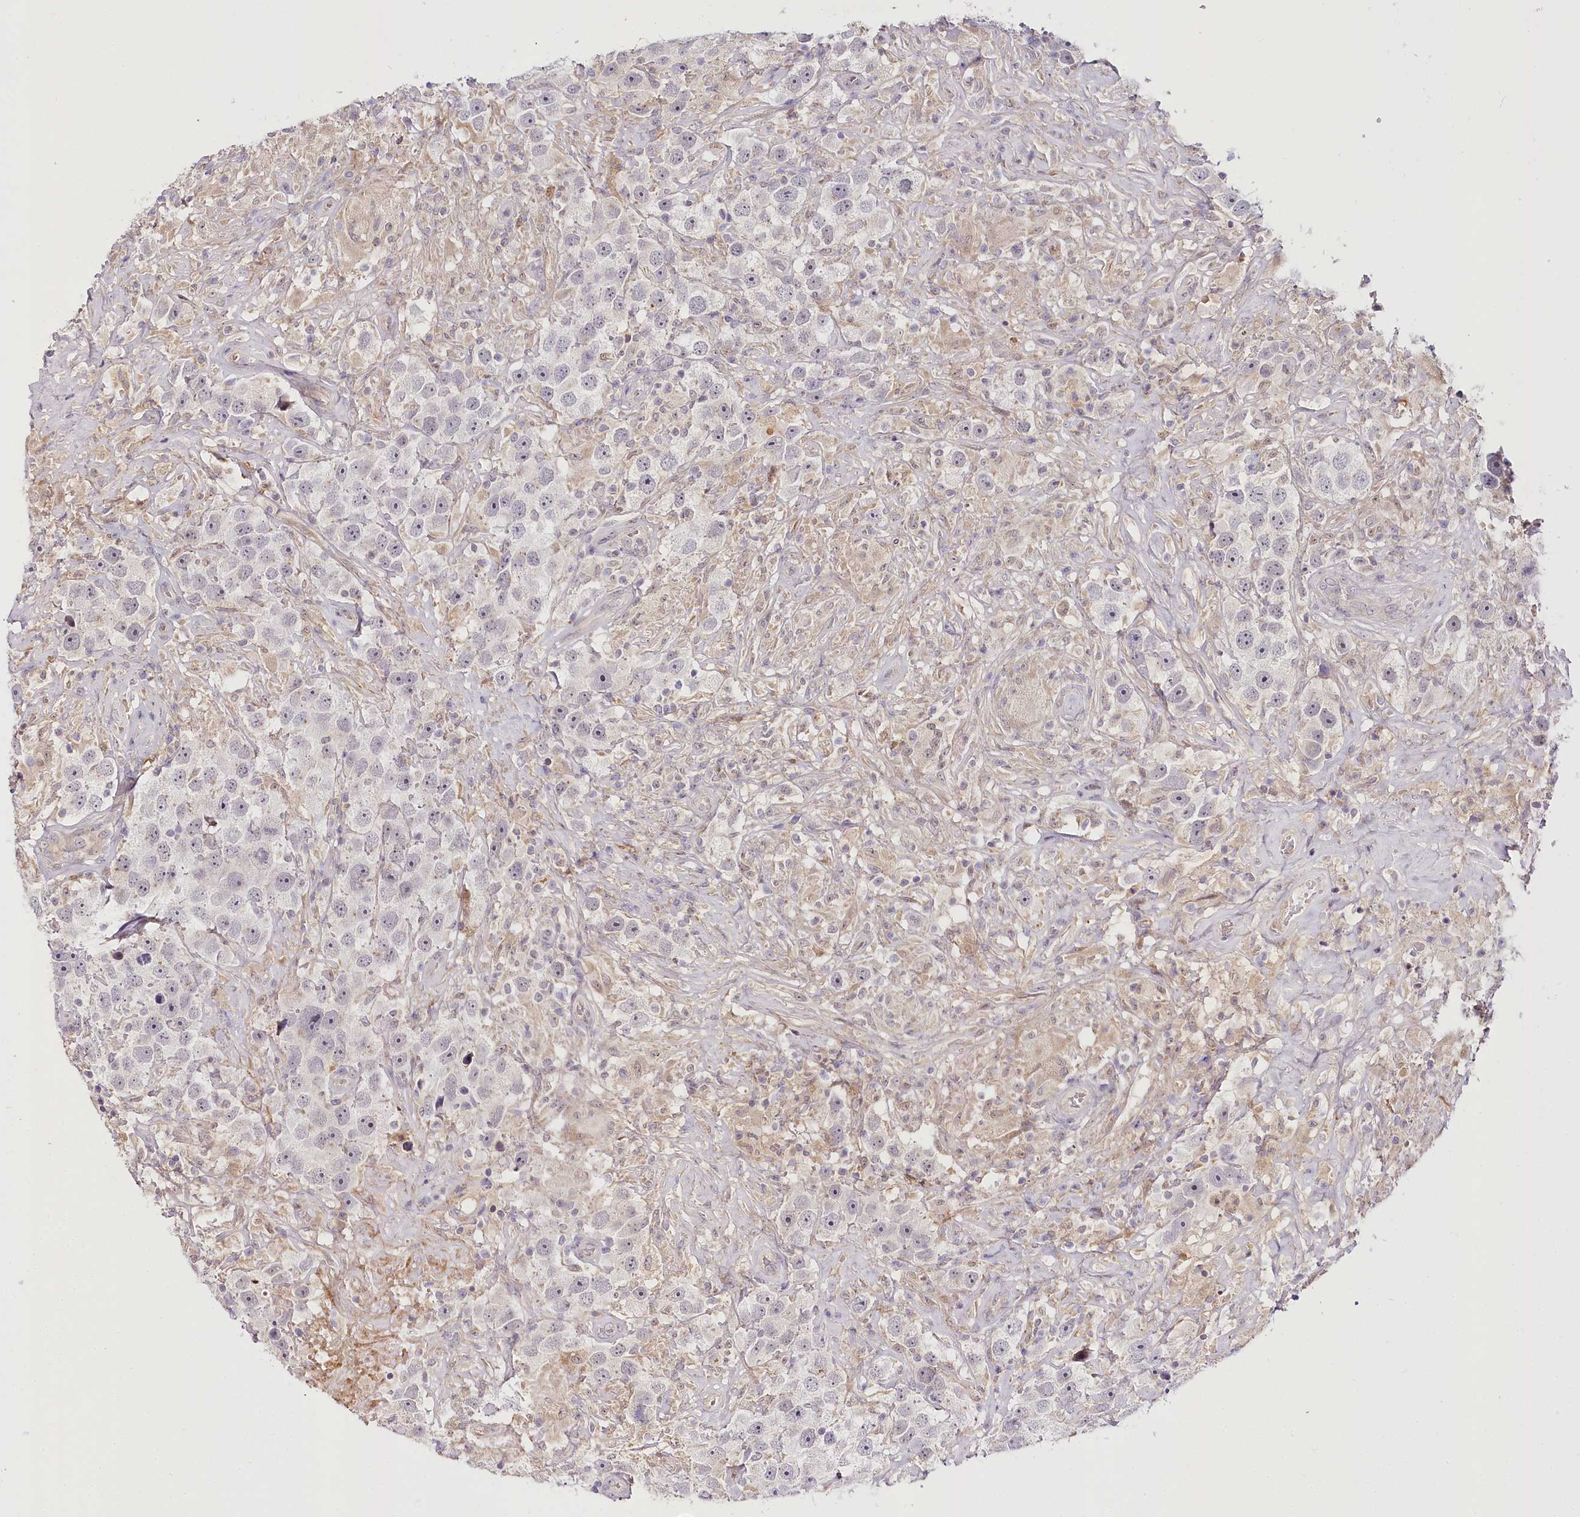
{"staining": {"intensity": "negative", "quantity": "none", "location": "none"}, "tissue": "testis cancer", "cell_type": "Tumor cells", "image_type": "cancer", "snomed": [{"axis": "morphology", "description": "Seminoma, NOS"}, {"axis": "topography", "description": "Testis"}], "caption": "An image of human testis cancer (seminoma) is negative for staining in tumor cells.", "gene": "VWA5A", "patient": {"sex": "male", "age": 49}}